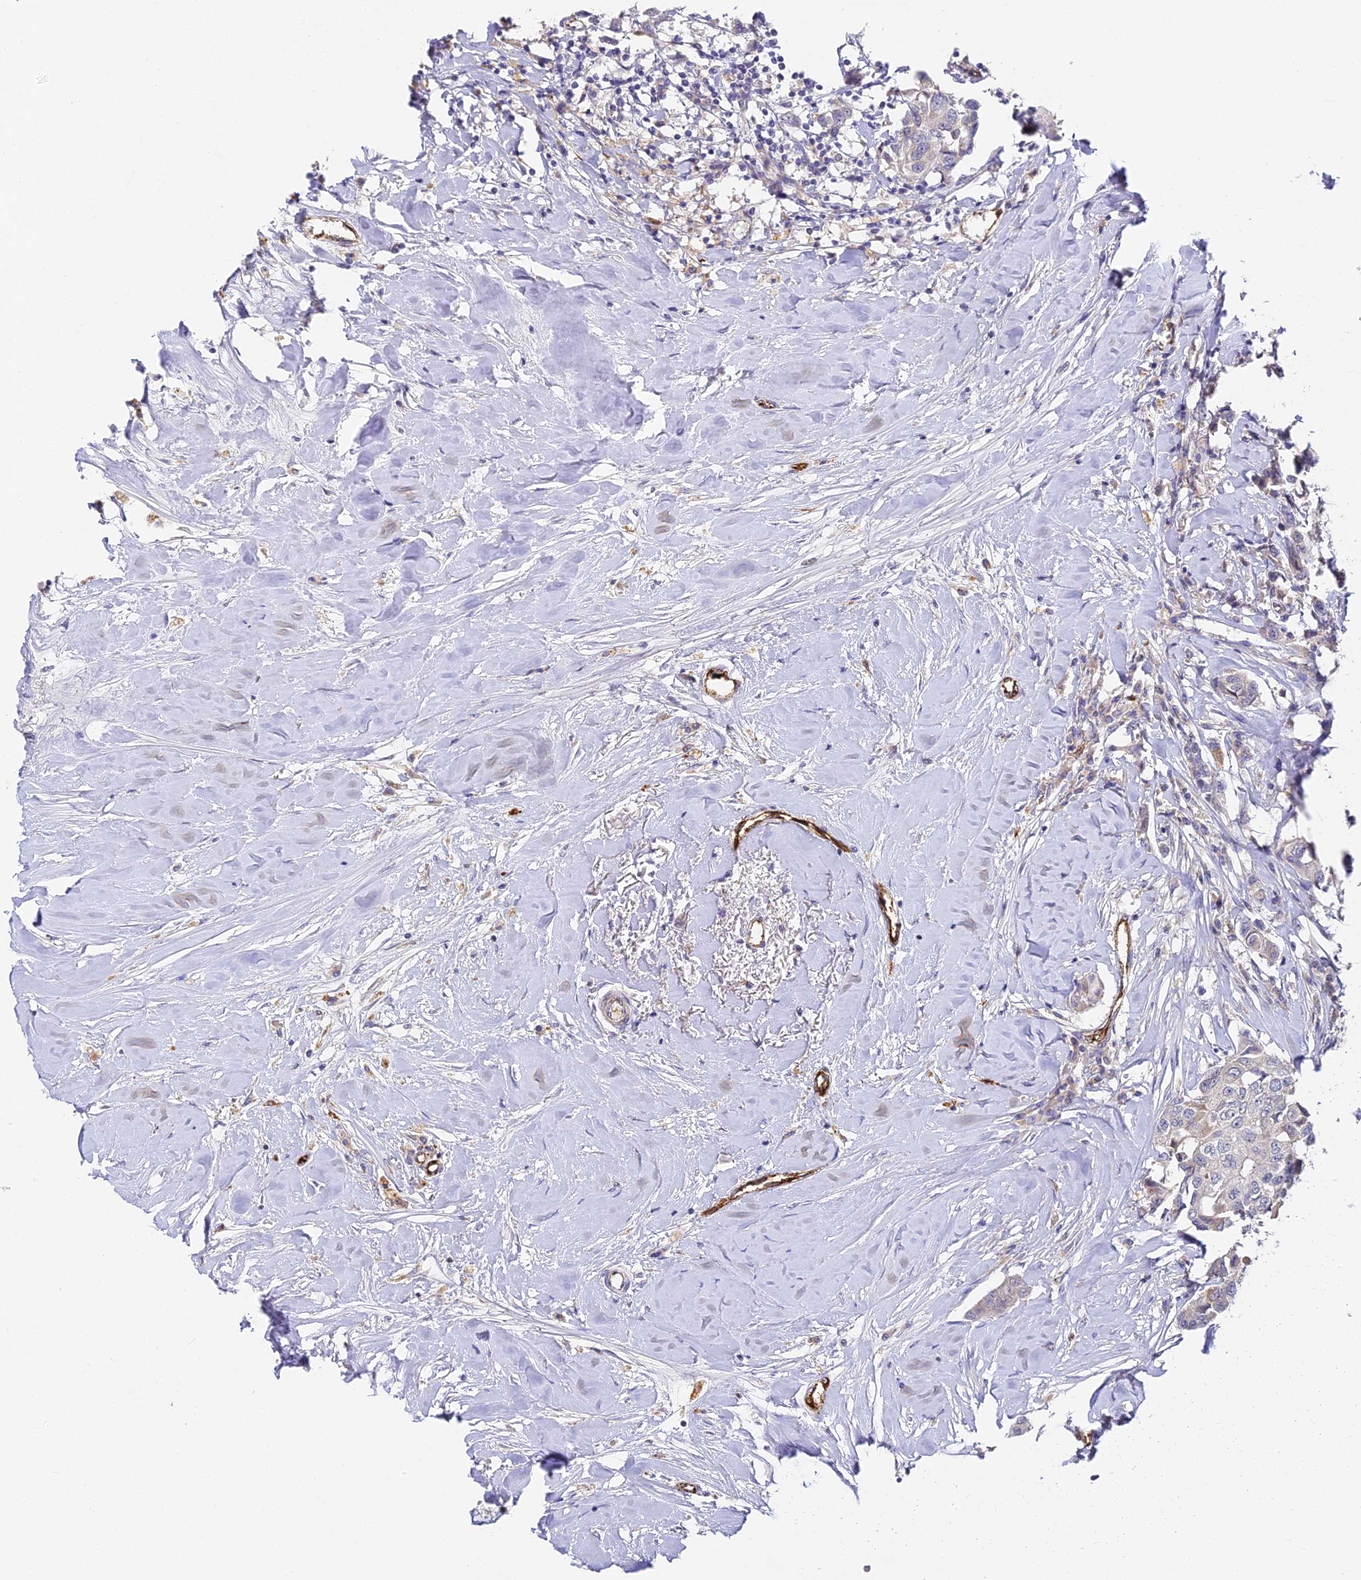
{"staining": {"intensity": "weak", "quantity": "<25%", "location": "cytoplasmic/membranous"}, "tissue": "breast cancer", "cell_type": "Tumor cells", "image_type": "cancer", "snomed": [{"axis": "morphology", "description": "Duct carcinoma"}, {"axis": "topography", "description": "Breast"}], "caption": "Immunohistochemistry (IHC) image of neoplastic tissue: breast cancer (intraductal carcinoma) stained with DAB demonstrates no significant protein positivity in tumor cells. Brightfield microscopy of immunohistochemistry (IHC) stained with DAB (brown) and hematoxylin (blue), captured at high magnification.", "gene": "DNAAF10", "patient": {"sex": "female", "age": 80}}